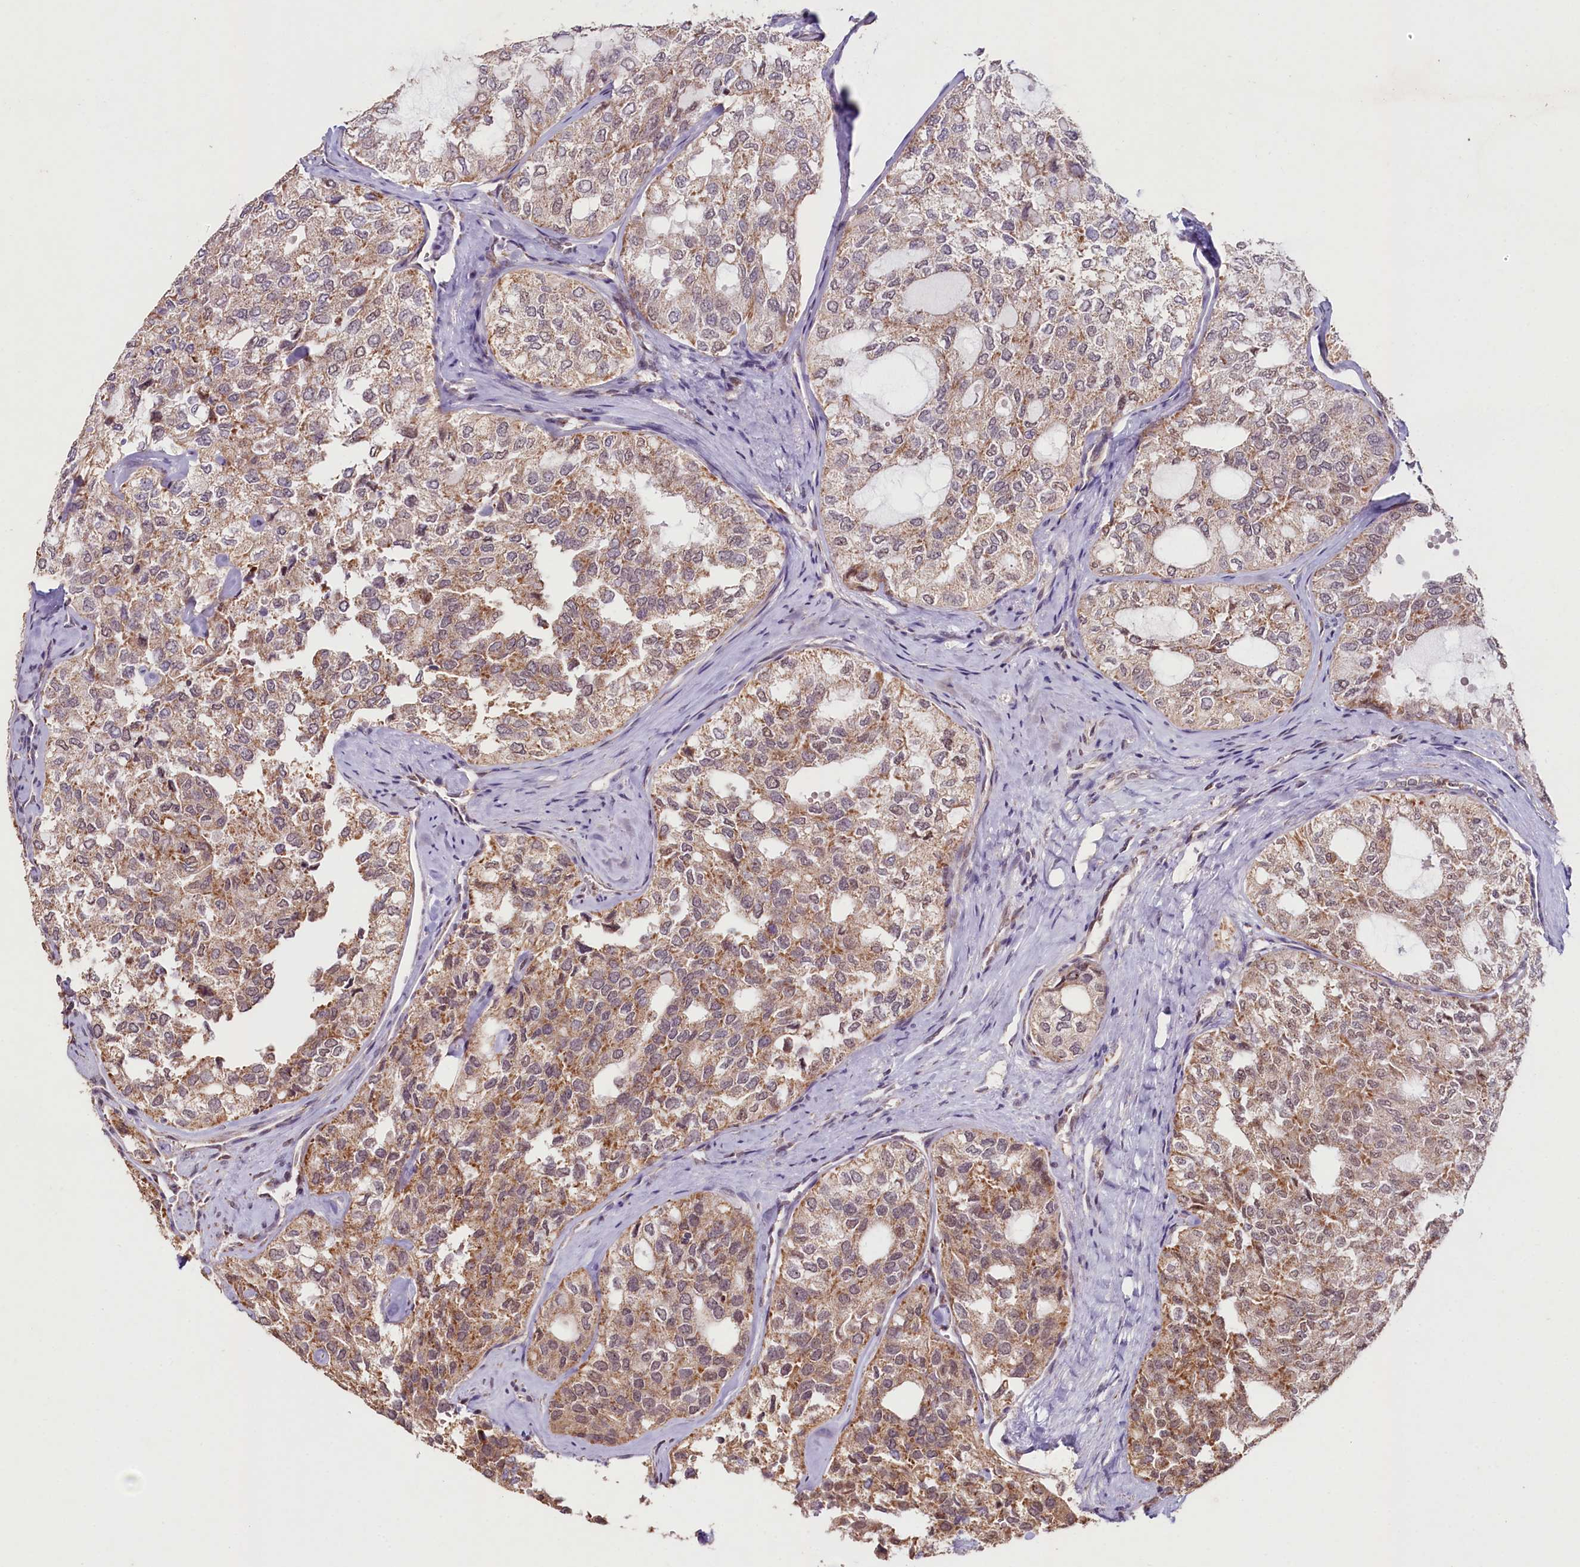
{"staining": {"intensity": "moderate", "quantity": ">75%", "location": "cytoplasmic/membranous"}, "tissue": "thyroid cancer", "cell_type": "Tumor cells", "image_type": "cancer", "snomed": [{"axis": "morphology", "description": "Follicular adenoma carcinoma, NOS"}, {"axis": "topography", "description": "Thyroid gland"}], "caption": "The histopathology image exhibits staining of follicular adenoma carcinoma (thyroid), revealing moderate cytoplasmic/membranous protein positivity (brown color) within tumor cells. The staining is performed using DAB brown chromogen to label protein expression. The nuclei are counter-stained blue using hematoxylin.", "gene": "PDE6D", "patient": {"sex": "male", "age": 75}}